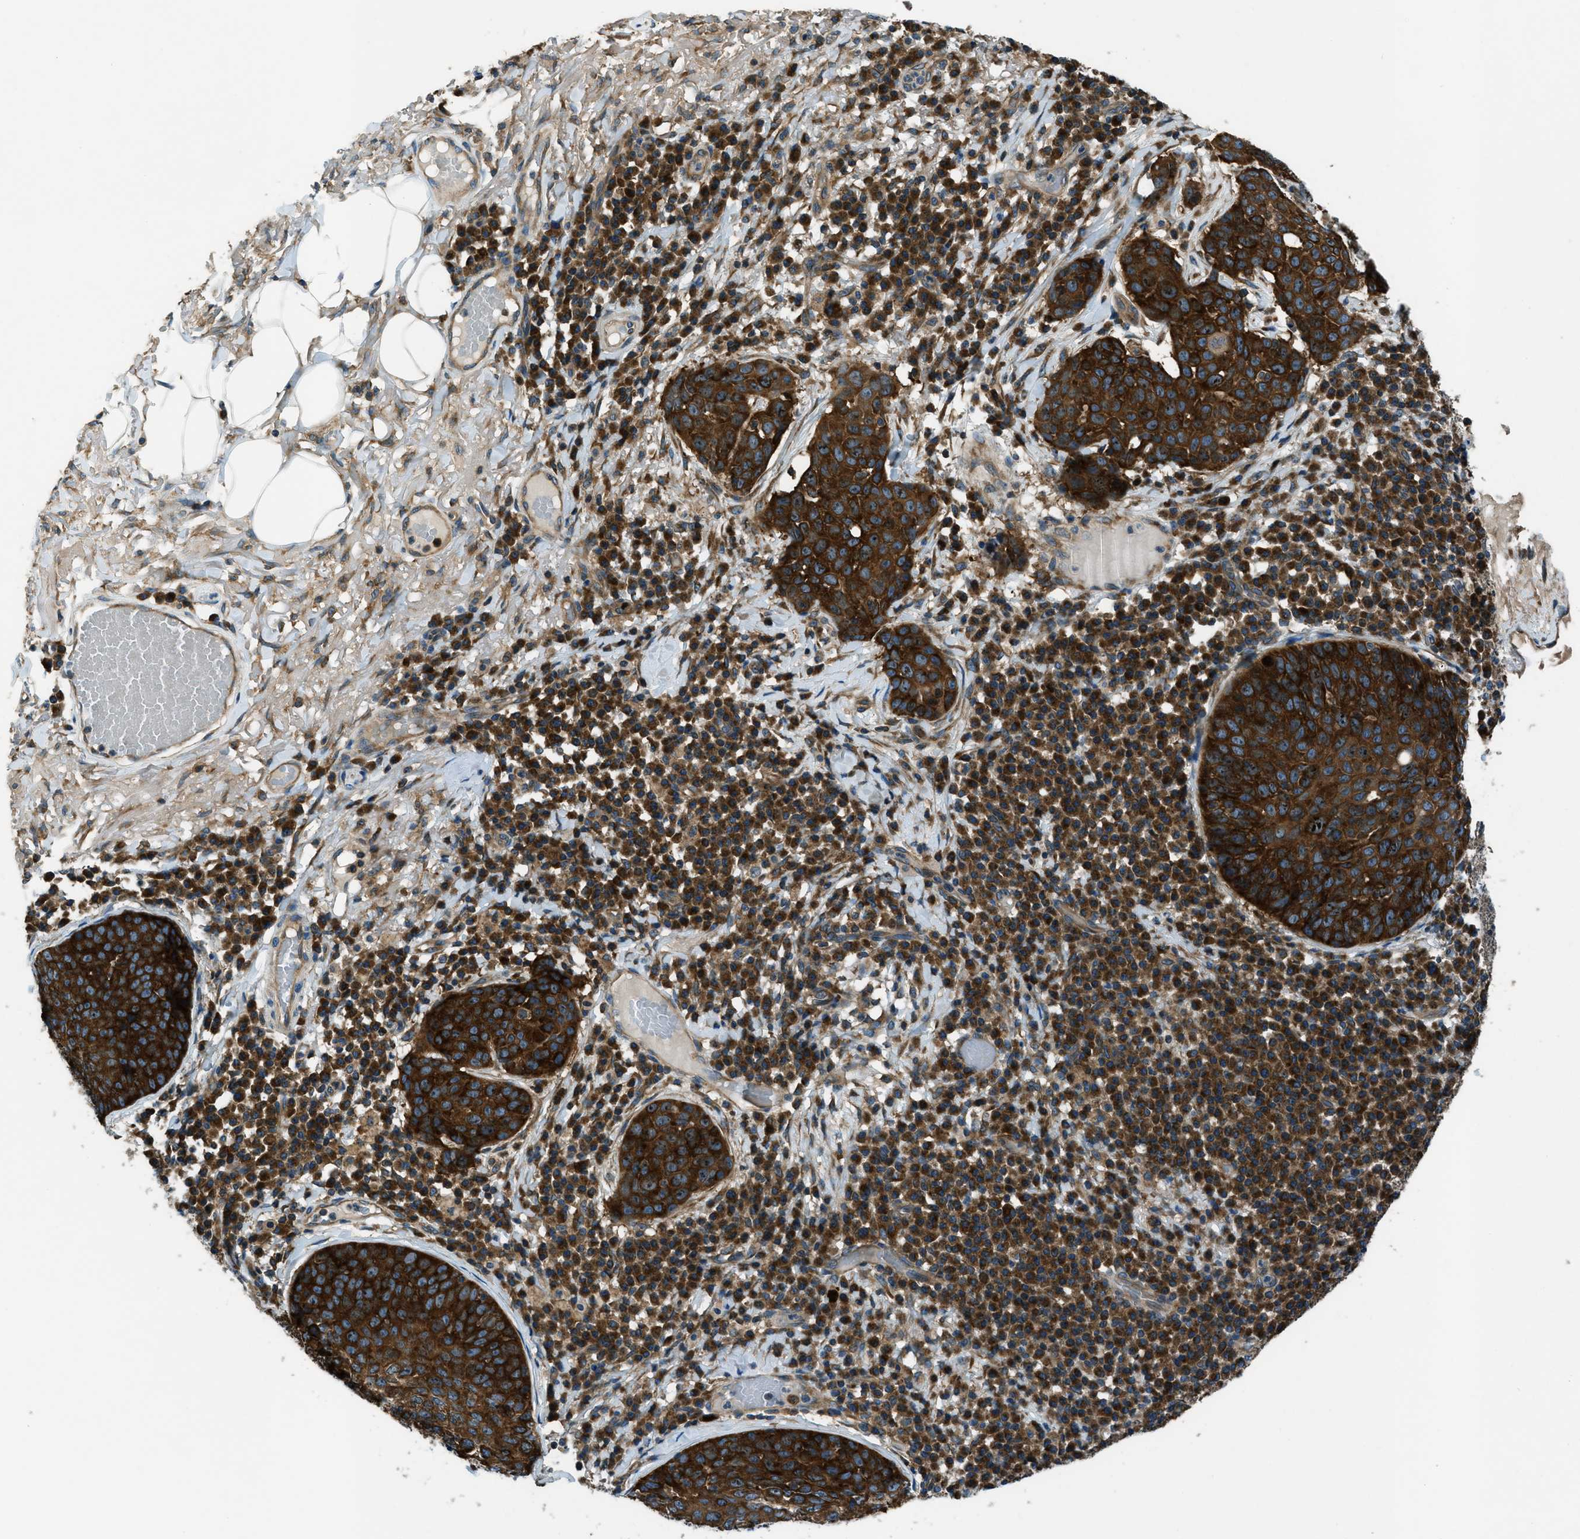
{"staining": {"intensity": "strong", "quantity": ">75%", "location": "cytoplasmic/membranous"}, "tissue": "skin cancer", "cell_type": "Tumor cells", "image_type": "cancer", "snomed": [{"axis": "morphology", "description": "Squamous cell carcinoma in situ, NOS"}, {"axis": "morphology", "description": "Squamous cell carcinoma, NOS"}, {"axis": "topography", "description": "Skin"}], "caption": "An immunohistochemistry photomicrograph of tumor tissue is shown. Protein staining in brown shows strong cytoplasmic/membranous positivity in skin squamous cell carcinoma within tumor cells.", "gene": "ARFGAP2", "patient": {"sex": "male", "age": 93}}